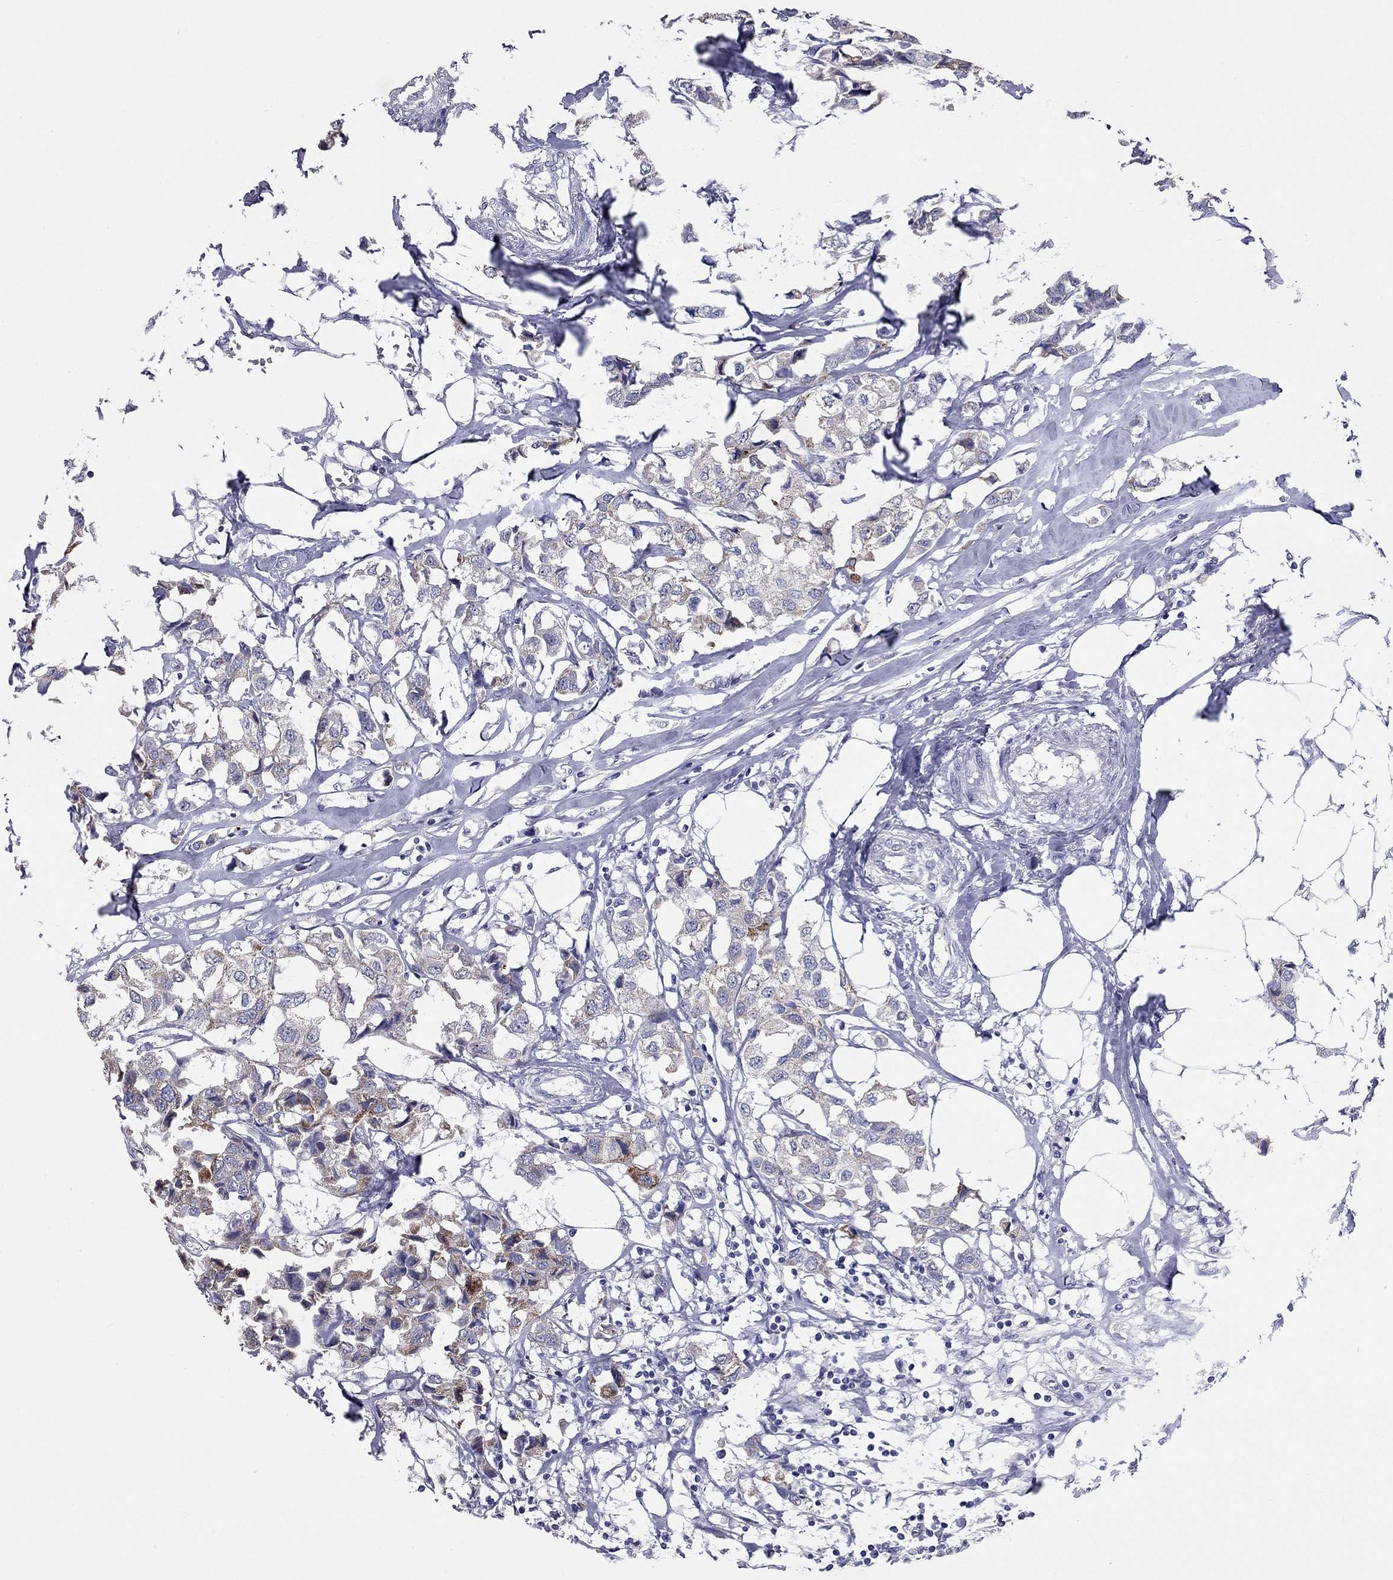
{"staining": {"intensity": "weak", "quantity": "25%-75%", "location": "cytoplasmic/membranous"}, "tissue": "breast cancer", "cell_type": "Tumor cells", "image_type": "cancer", "snomed": [{"axis": "morphology", "description": "Duct carcinoma"}, {"axis": "topography", "description": "Breast"}], "caption": "An image showing weak cytoplasmic/membranous staining in about 25%-75% of tumor cells in breast cancer, as visualized by brown immunohistochemical staining.", "gene": "SHOC2", "patient": {"sex": "female", "age": 80}}